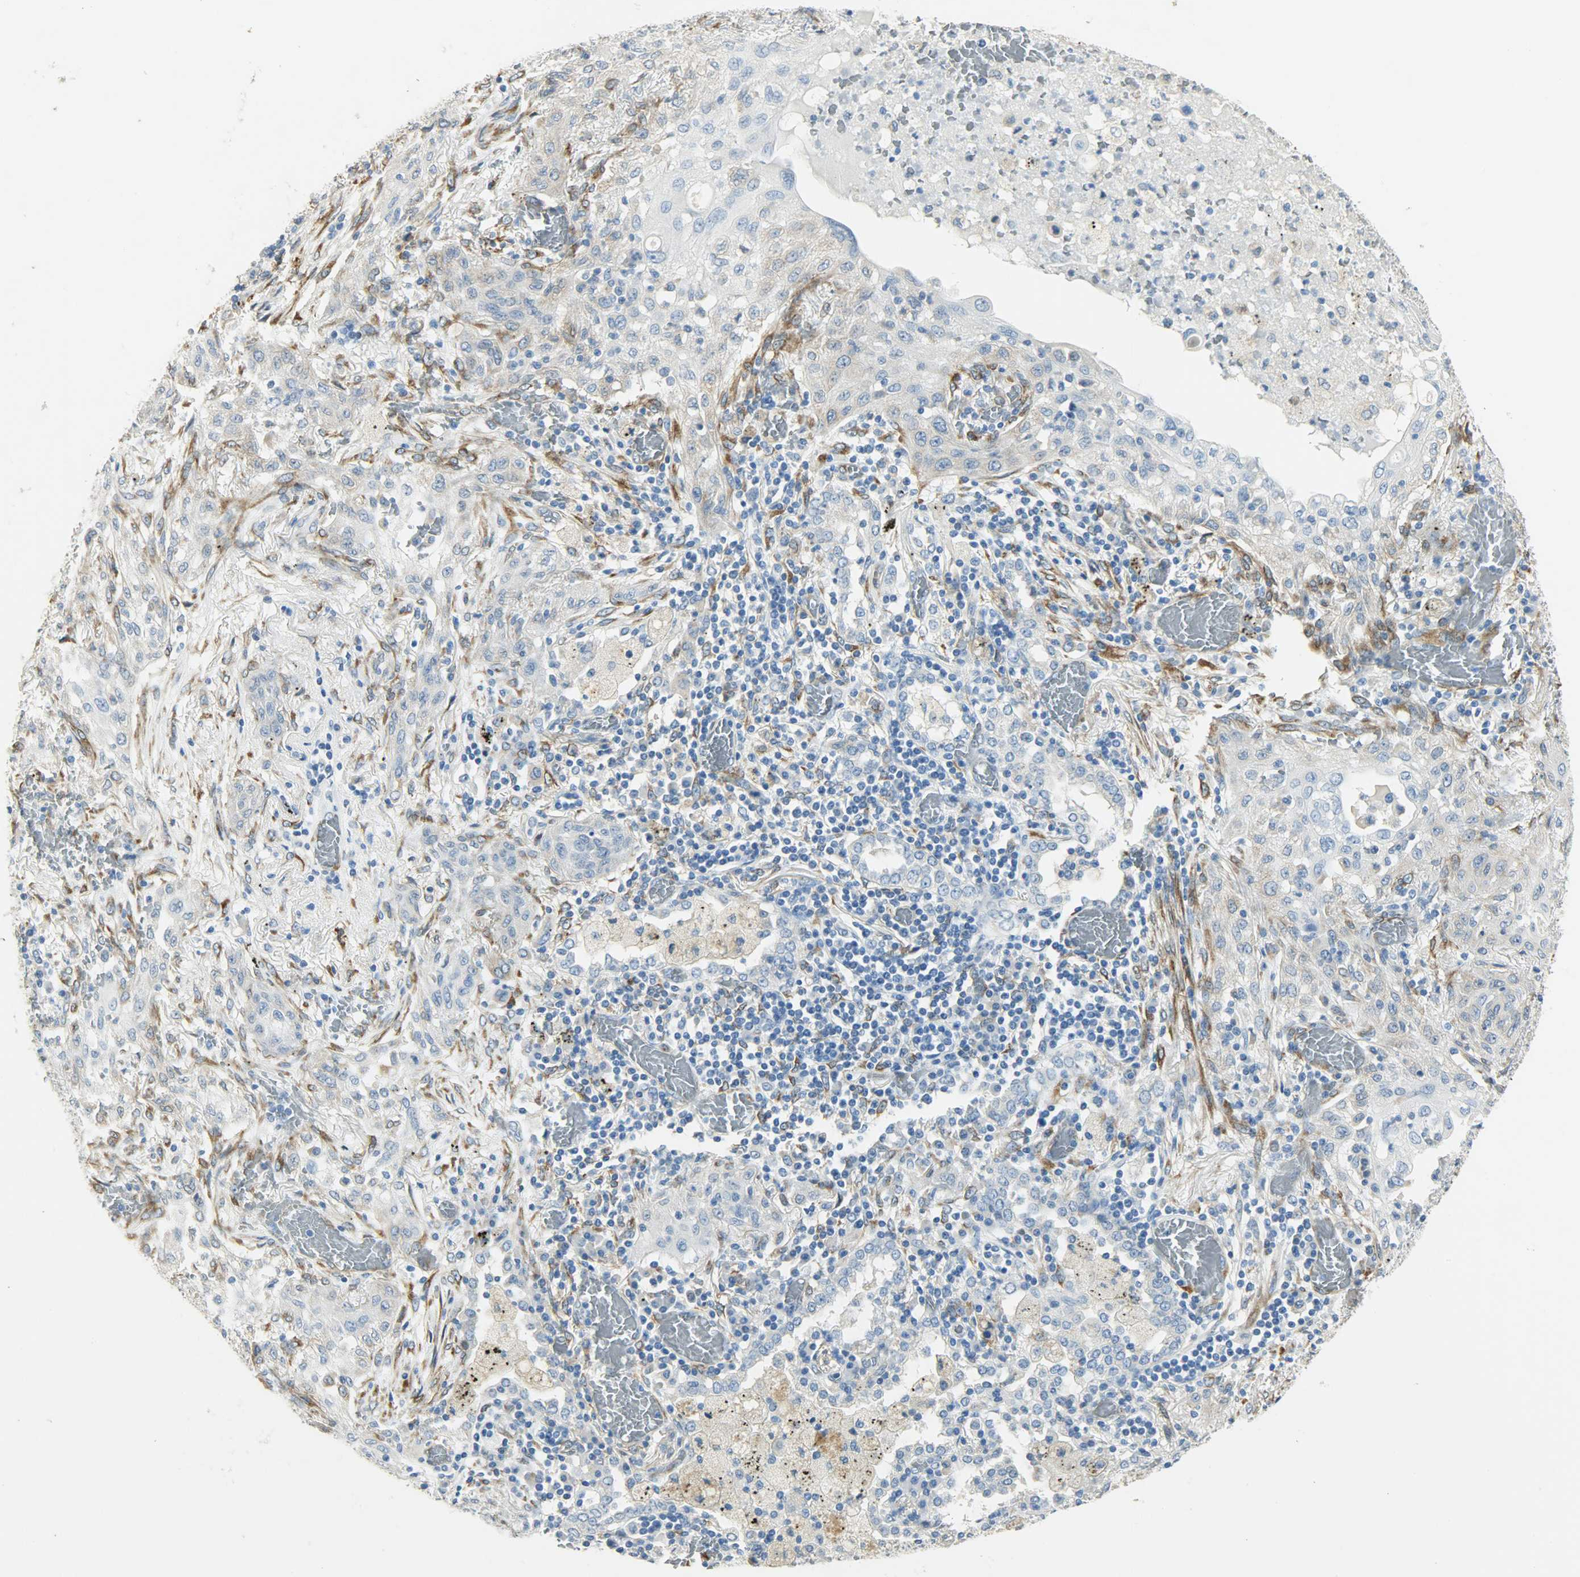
{"staining": {"intensity": "weak", "quantity": "25%-75%", "location": "cytoplasmic/membranous"}, "tissue": "lung cancer", "cell_type": "Tumor cells", "image_type": "cancer", "snomed": [{"axis": "morphology", "description": "Squamous cell carcinoma, NOS"}, {"axis": "topography", "description": "Lung"}], "caption": "Human lung squamous cell carcinoma stained for a protein (brown) demonstrates weak cytoplasmic/membranous positive expression in about 25%-75% of tumor cells.", "gene": "PKD2", "patient": {"sex": "female", "age": 47}}